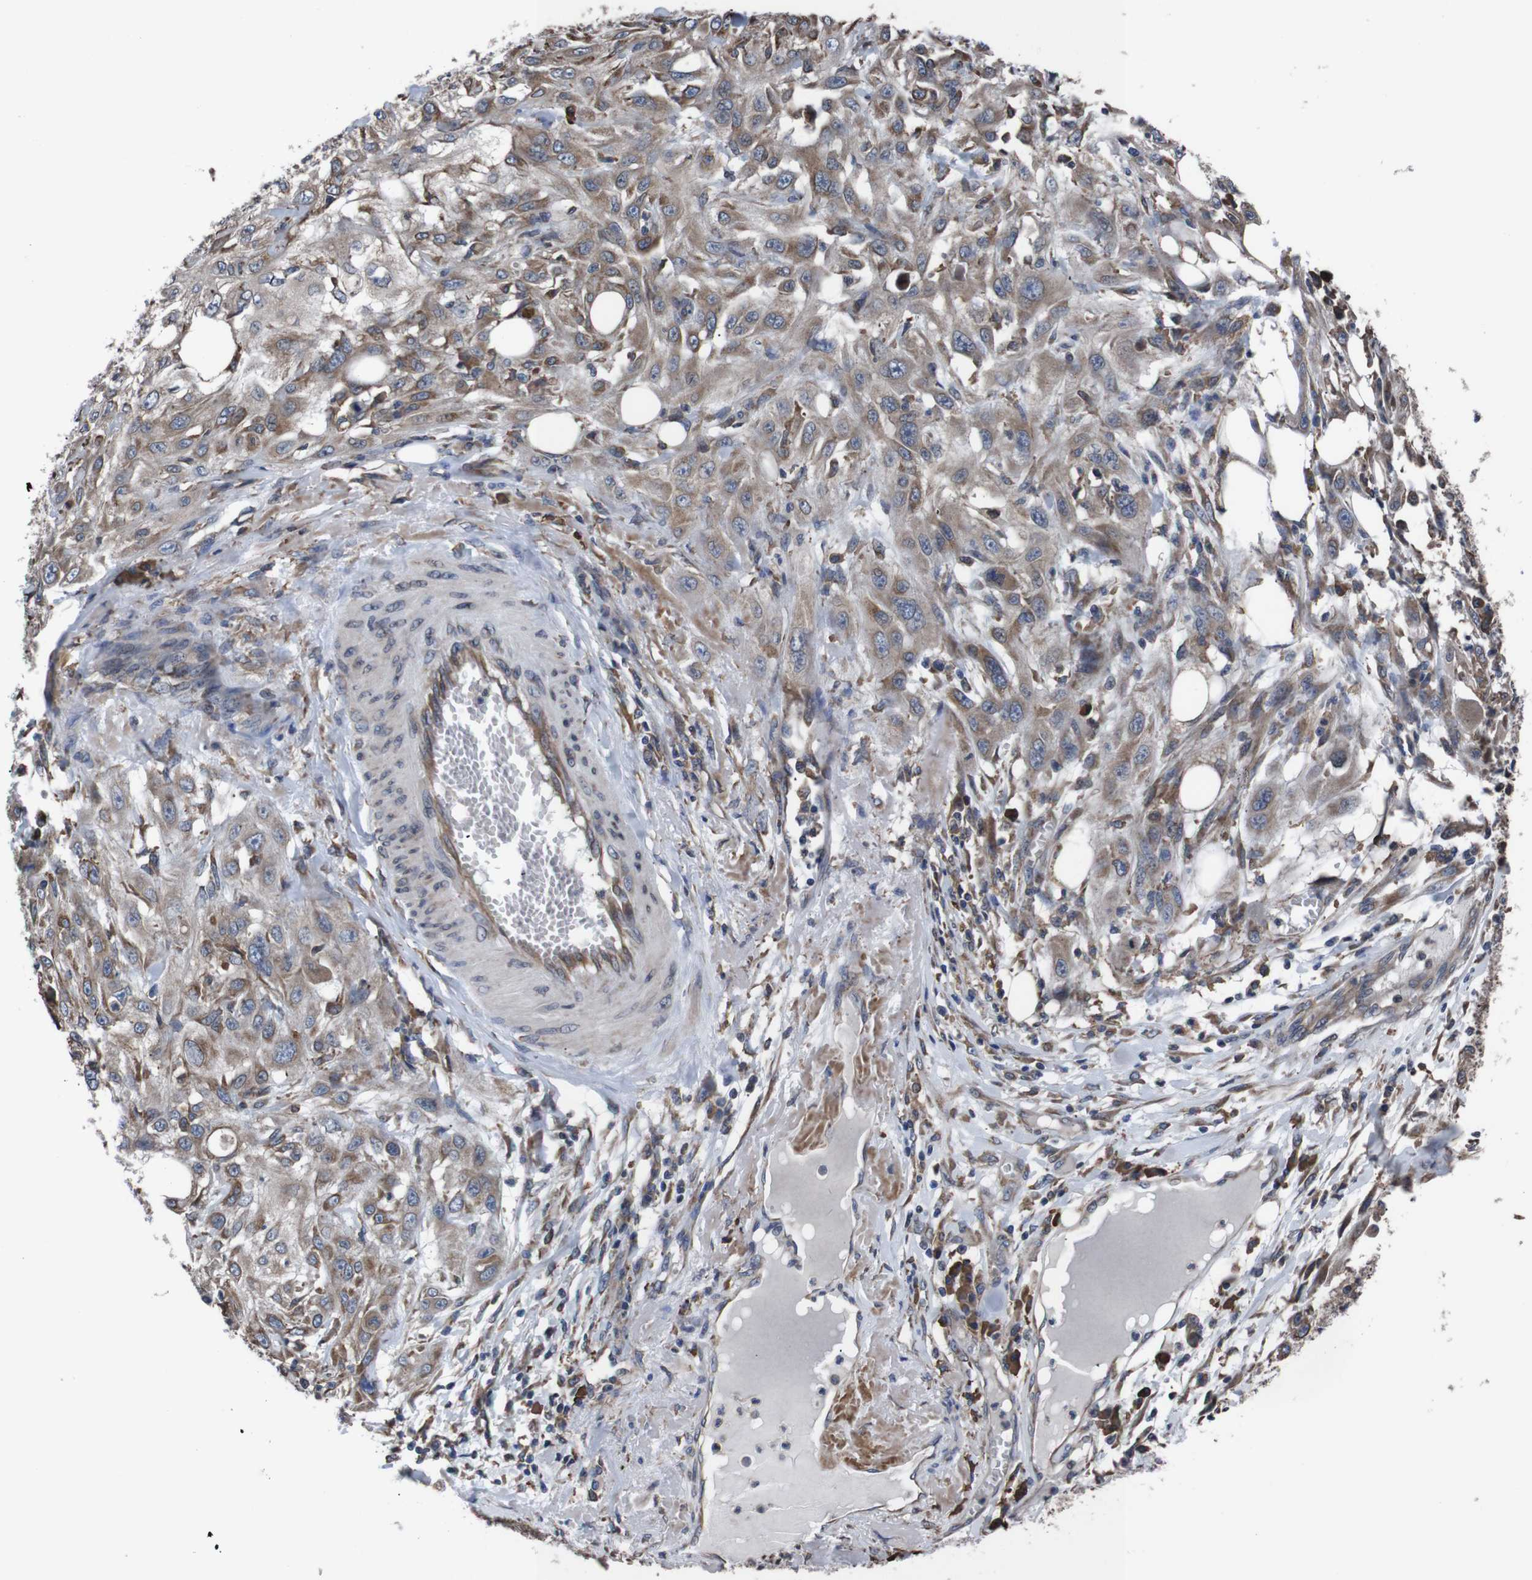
{"staining": {"intensity": "moderate", "quantity": ">75%", "location": "cytoplasmic/membranous"}, "tissue": "skin cancer", "cell_type": "Tumor cells", "image_type": "cancer", "snomed": [{"axis": "morphology", "description": "Squamous cell carcinoma, NOS"}, {"axis": "topography", "description": "Skin"}], "caption": "The image displays immunohistochemical staining of skin cancer. There is moderate cytoplasmic/membranous staining is seen in about >75% of tumor cells.", "gene": "SIGMAR1", "patient": {"sex": "male", "age": 75}}